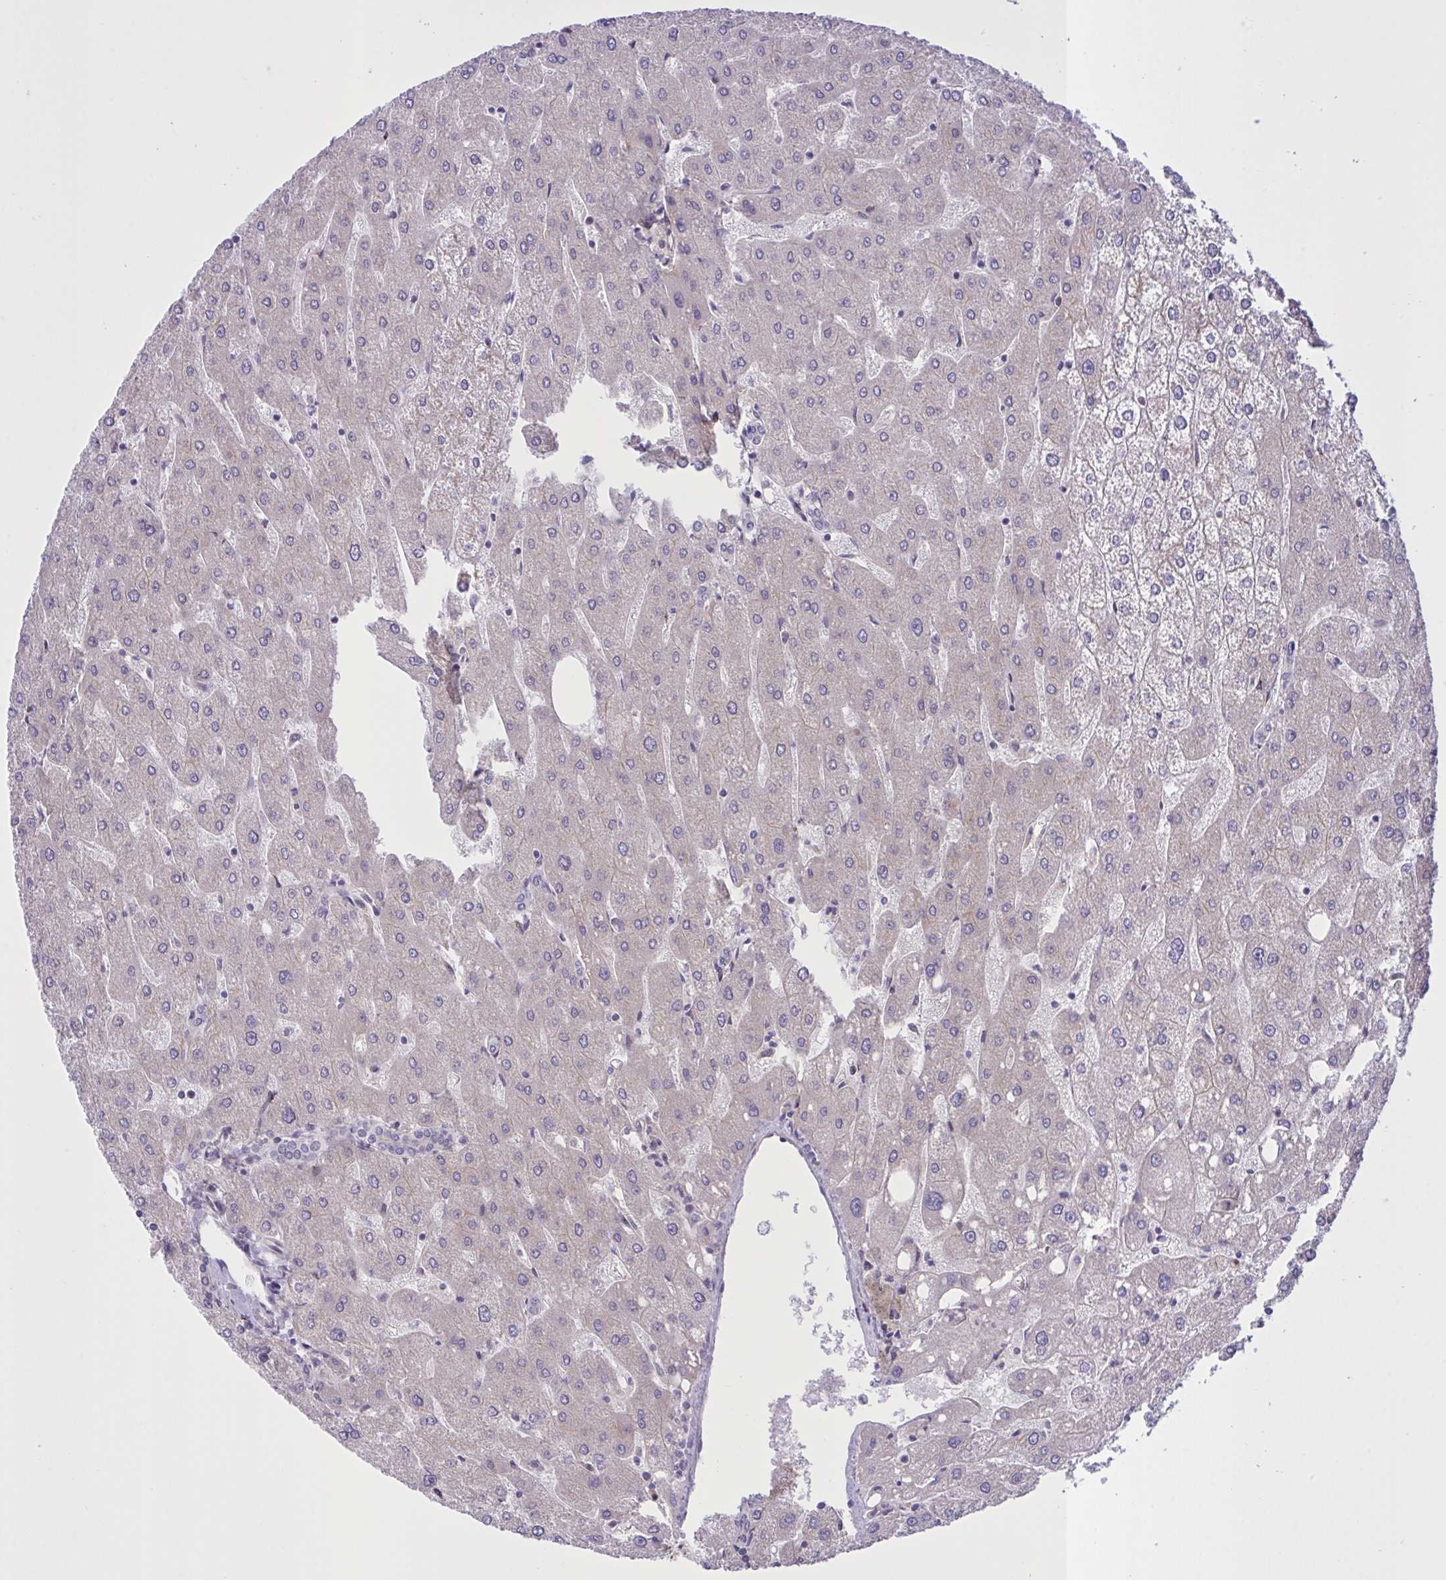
{"staining": {"intensity": "negative", "quantity": "none", "location": "none"}, "tissue": "liver", "cell_type": "Cholangiocytes", "image_type": "normal", "snomed": [{"axis": "morphology", "description": "Normal tissue, NOS"}, {"axis": "topography", "description": "Liver"}], "caption": "A high-resolution histopathology image shows immunohistochemistry staining of unremarkable liver, which displays no significant positivity in cholangiocytes.", "gene": "MRGPRX2", "patient": {"sex": "male", "age": 67}}